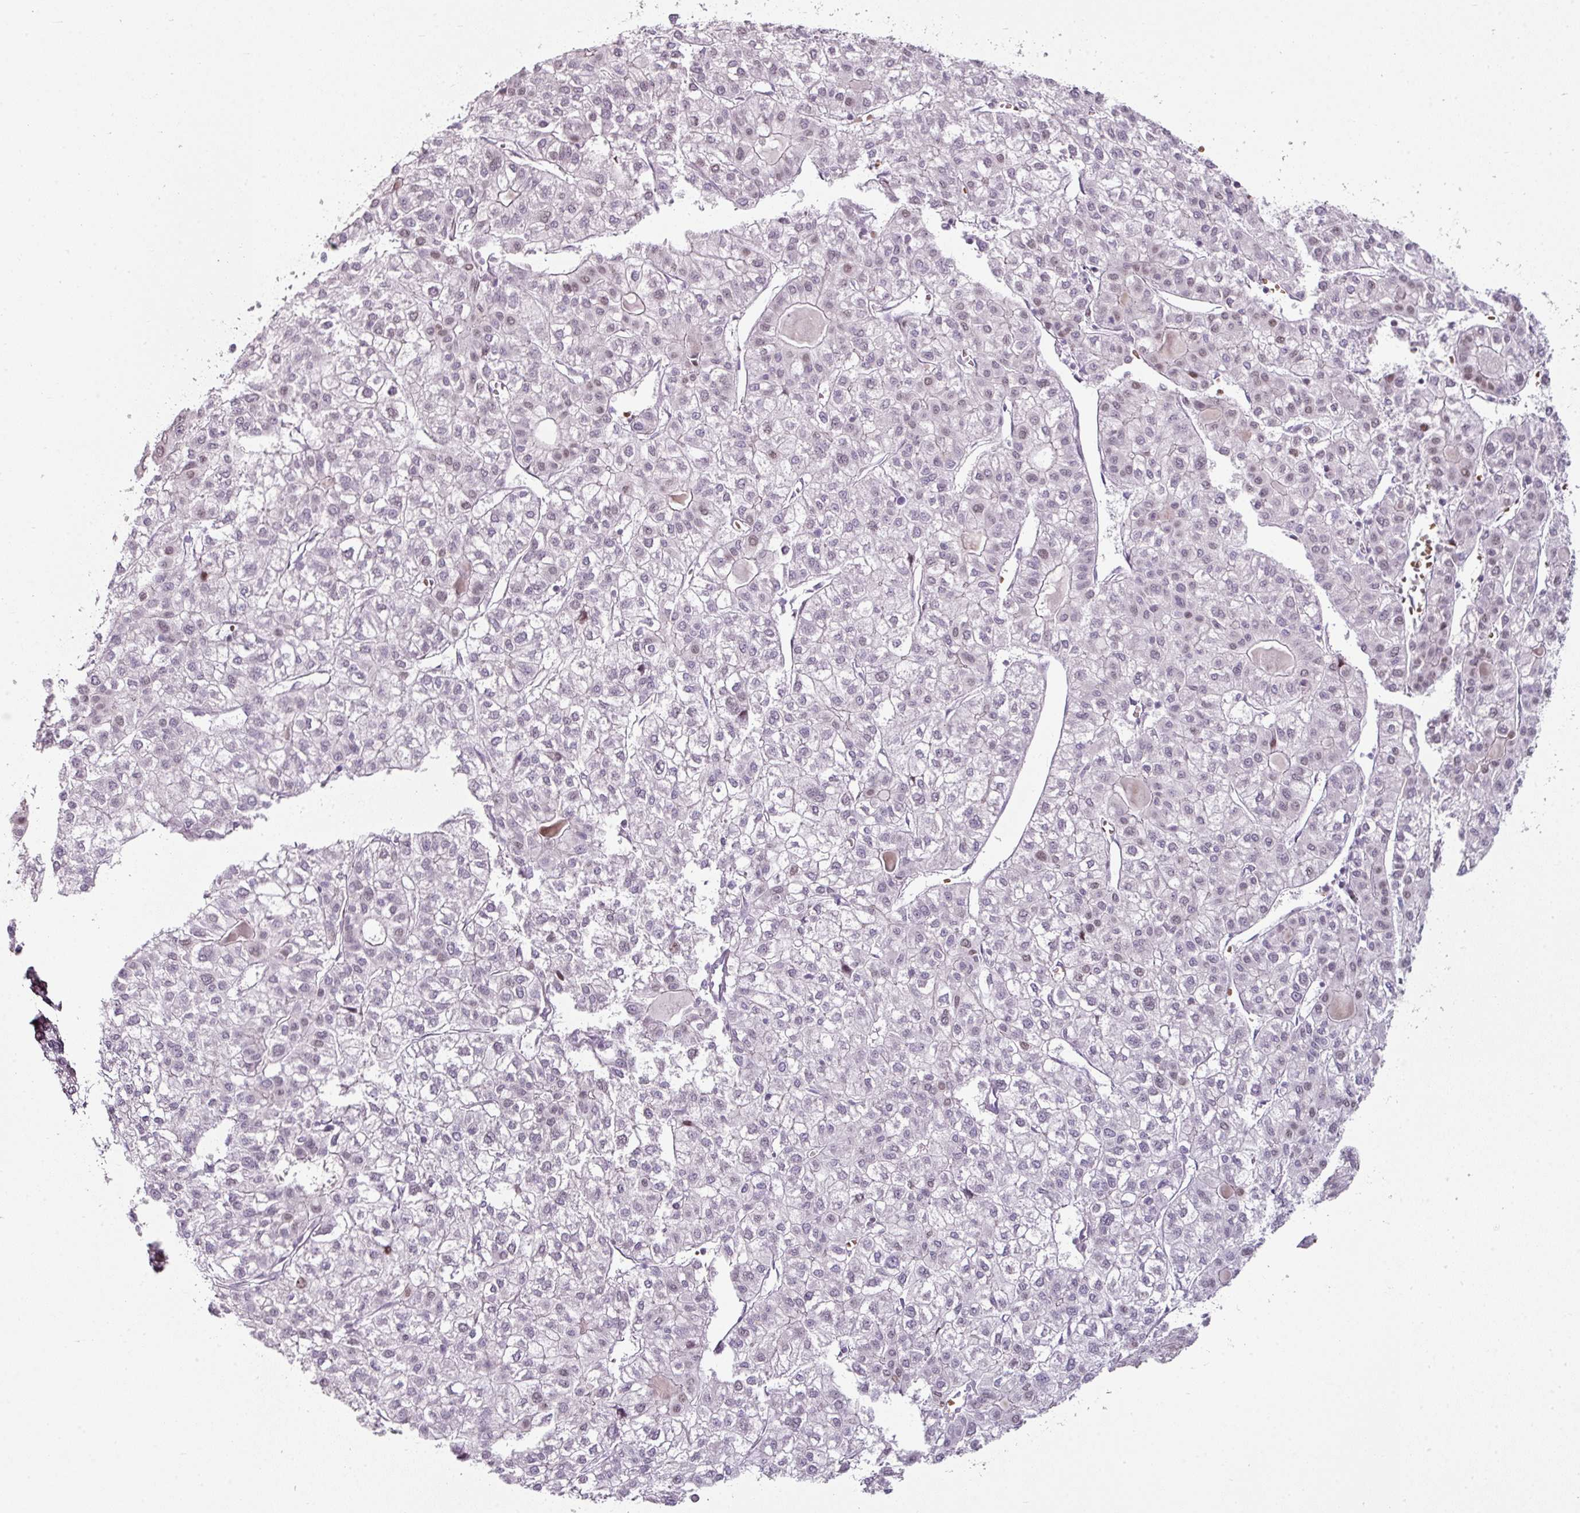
{"staining": {"intensity": "weak", "quantity": "<25%", "location": "nuclear"}, "tissue": "liver cancer", "cell_type": "Tumor cells", "image_type": "cancer", "snomed": [{"axis": "morphology", "description": "Carcinoma, Hepatocellular, NOS"}, {"axis": "topography", "description": "Liver"}], "caption": "This micrograph is of hepatocellular carcinoma (liver) stained with immunohistochemistry to label a protein in brown with the nuclei are counter-stained blue. There is no expression in tumor cells.", "gene": "SYT8", "patient": {"sex": "female", "age": 43}}